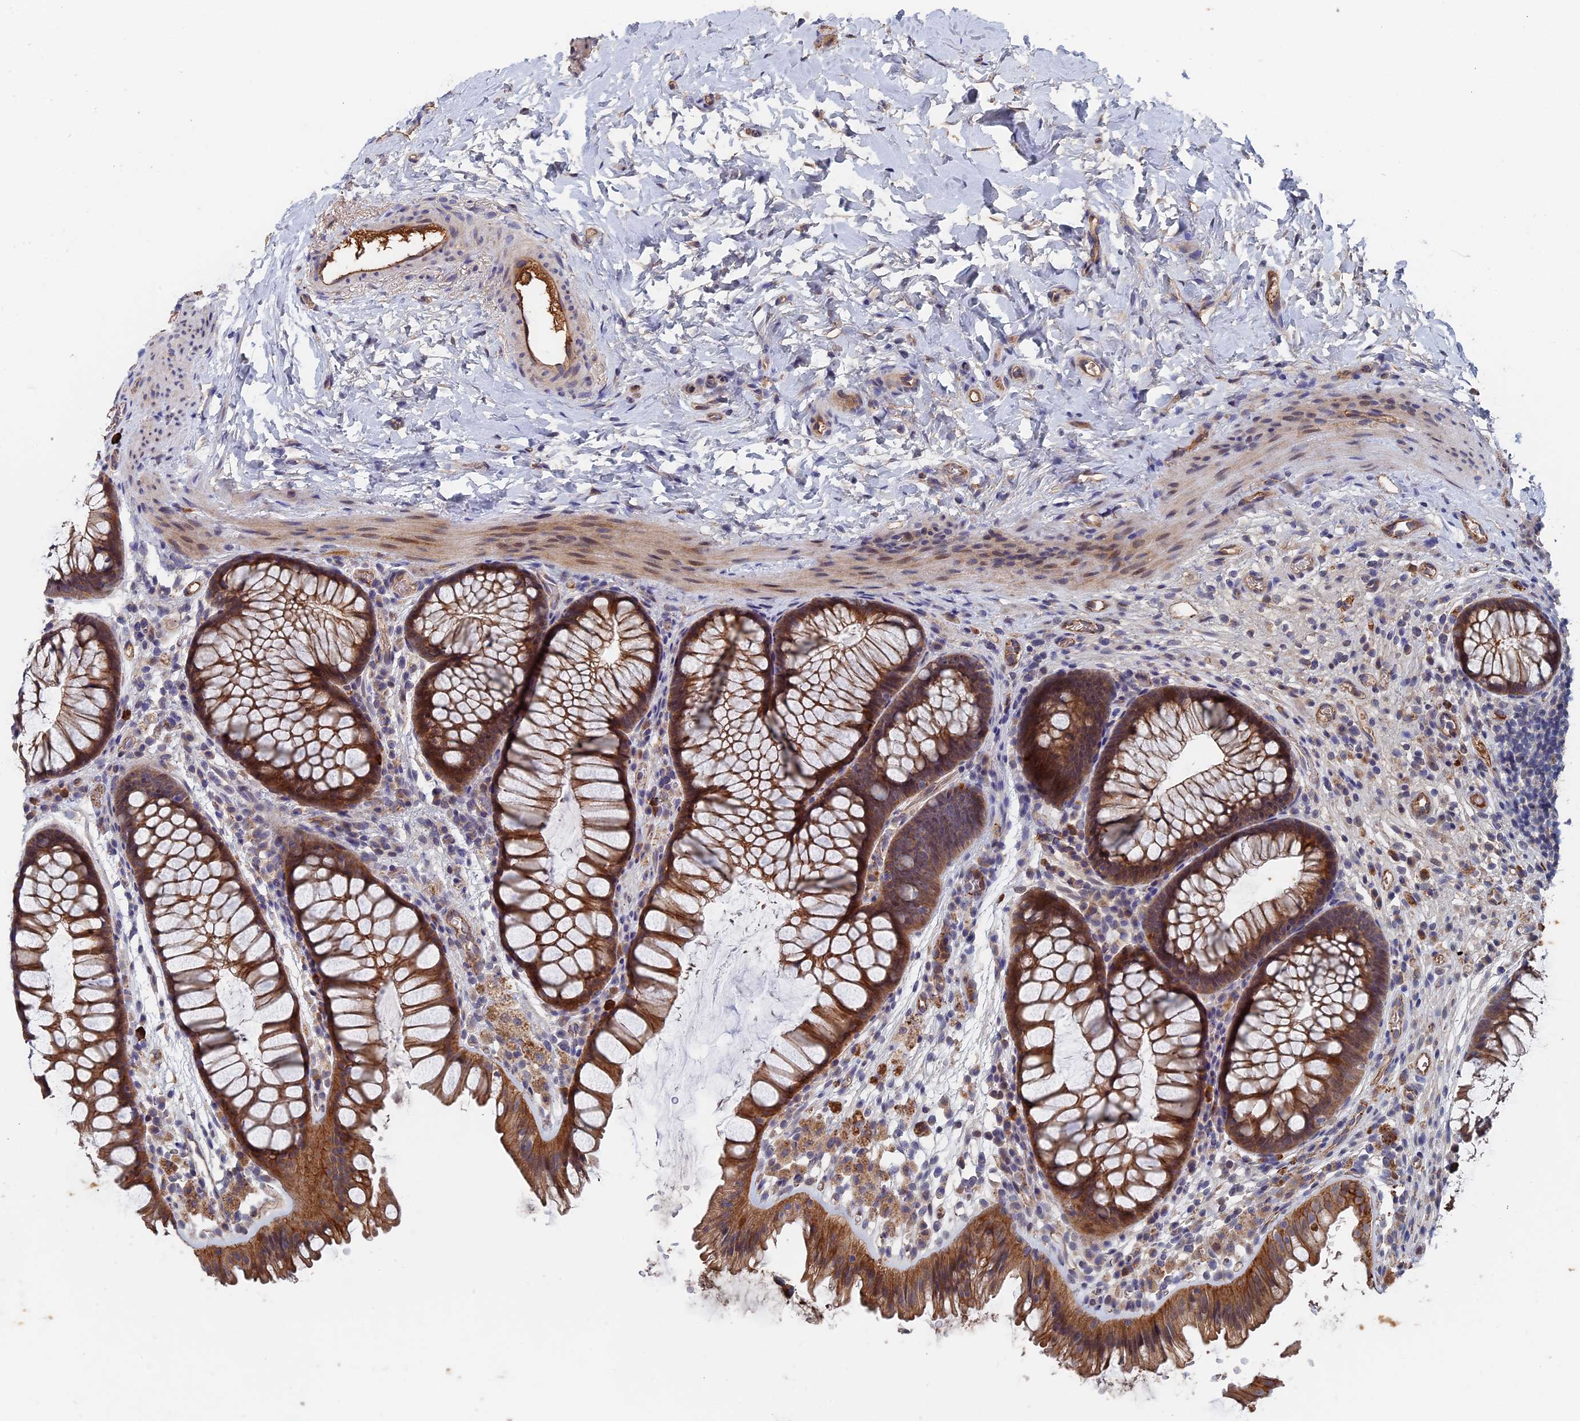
{"staining": {"intensity": "moderate", "quantity": ">75%", "location": "cytoplasmic/membranous"}, "tissue": "colon", "cell_type": "Endothelial cells", "image_type": "normal", "snomed": [{"axis": "morphology", "description": "Normal tissue, NOS"}, {"axis": "topography", "description": "Colon"}], "caption": "A micrograph showing moderate cytoplasmic/membranous expression in about >75% of endothelial cells in unremarkable colon, as visualized by brown immunohistochemical staining.", "gene": "SLC33A1", "patient": {"sex": "female", "age": 62}}